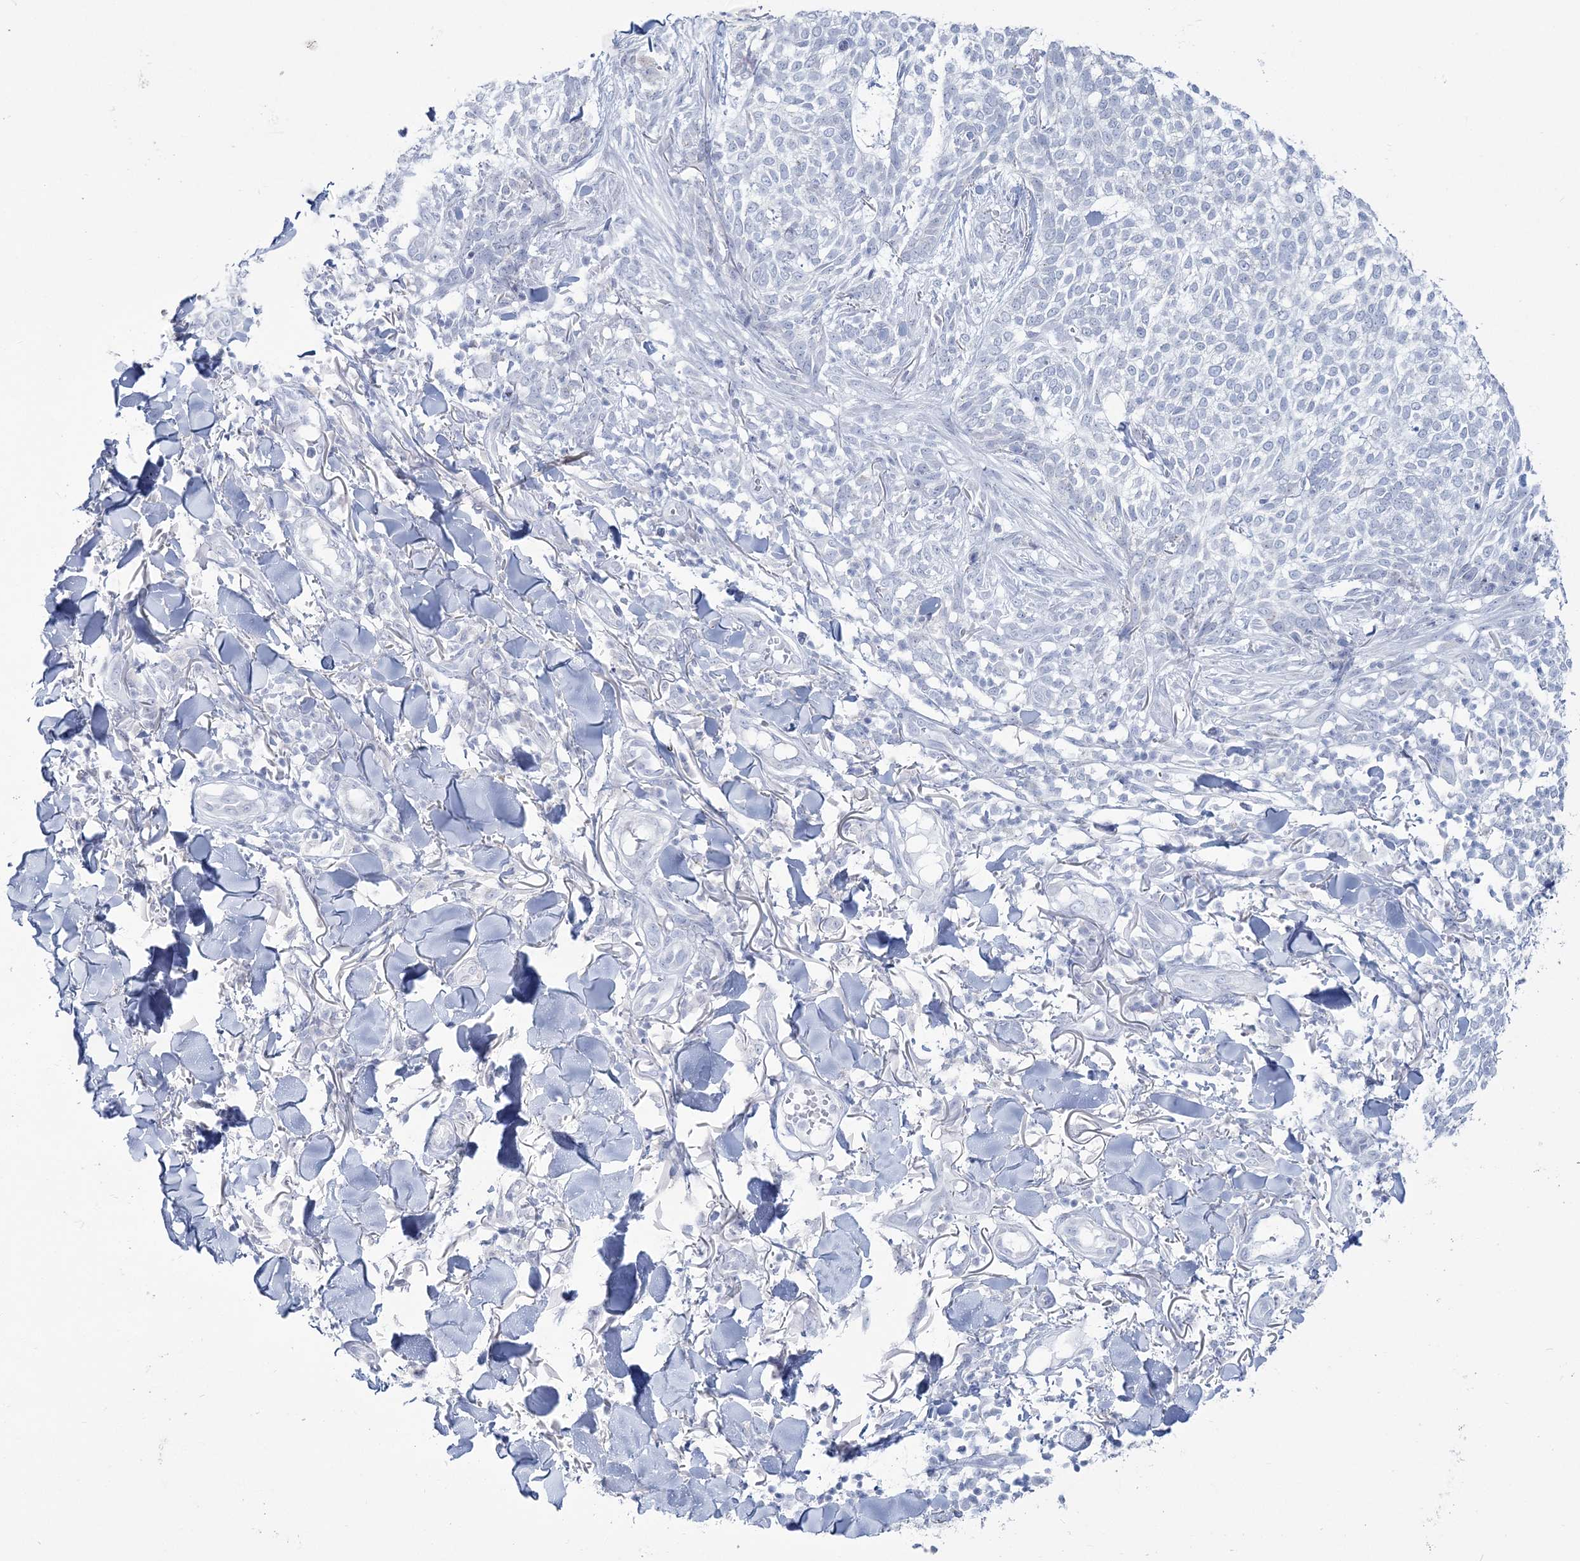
{"staining": {"intensity": "negative", "quantity": "none", "location": "none"}, "tissue": "skin cancer", "cell_type": "Tumor cells", "image_type": "cancer", "snomed": [{"axis": "morphology", "description": "Basal cell carcinoma"}, {"axis": "topography", "description": "Skin"}], "caption": "A histopathology image of skin basal cell carcinoma stained for a protein reveals no brown staining in tumor cells.", "gene": "ZNF843", "patient": {"sex": "female", "age": 64}}